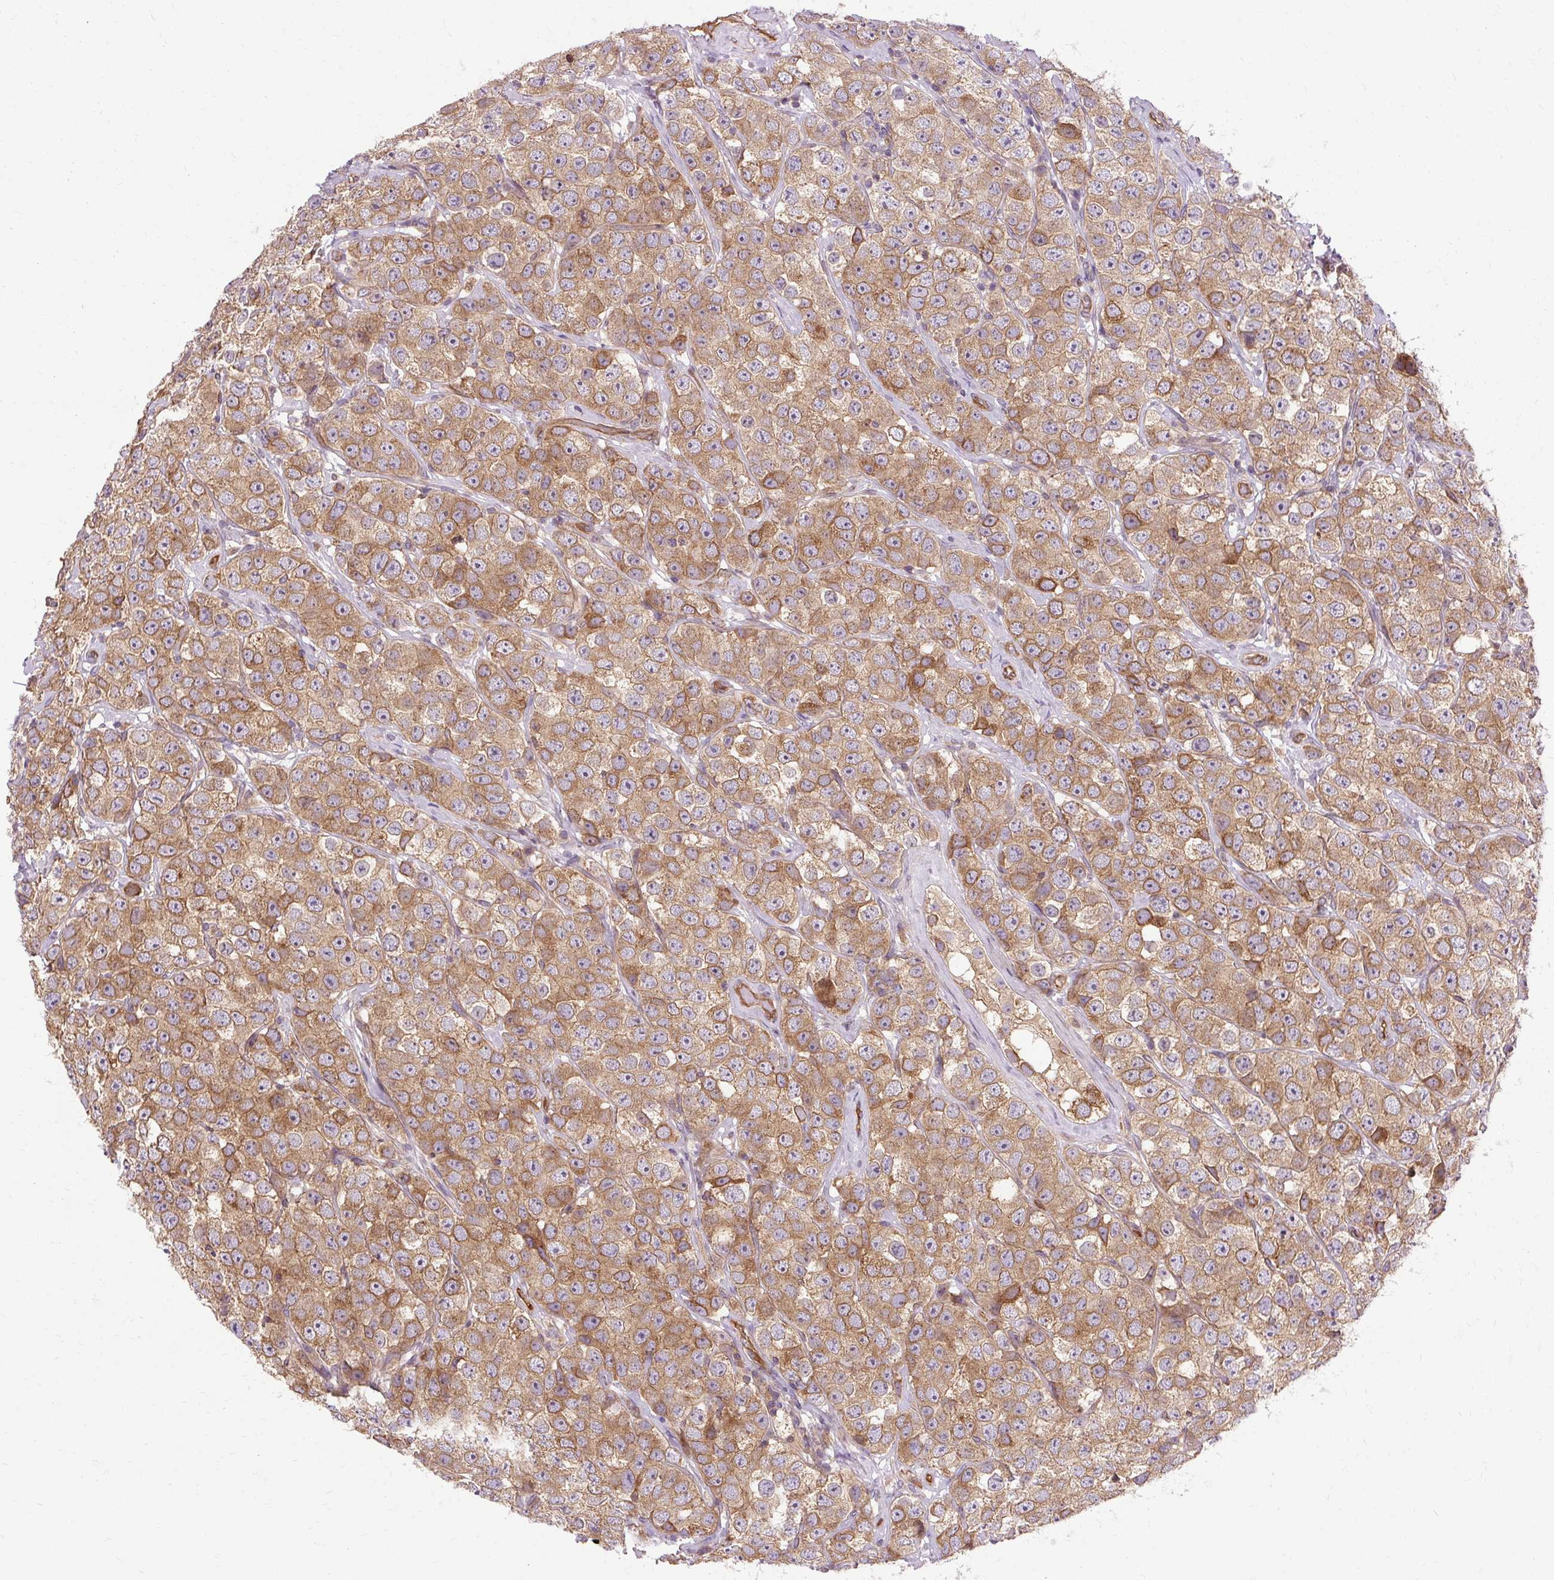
{"staining": {"intensity": "moderate", "quantity": ">75%", "location": "cytoplasmic/membranous"}, "tissue": "testis cancer", "cell_type": "Tumor cells", "image_type": "cancer", "snomed": [{"axis": "morphology", "description": "Seminoma, NOS"}, {"axis": "topography", "description": "Testis"}], "caption": "Tumor cells show moderate cytoplasmic/membranous expression in approximately >75% of cells in testis cancer (seminoma).", "gene": "CCDC93", "patient": {"sex": "male", "age": 28}}